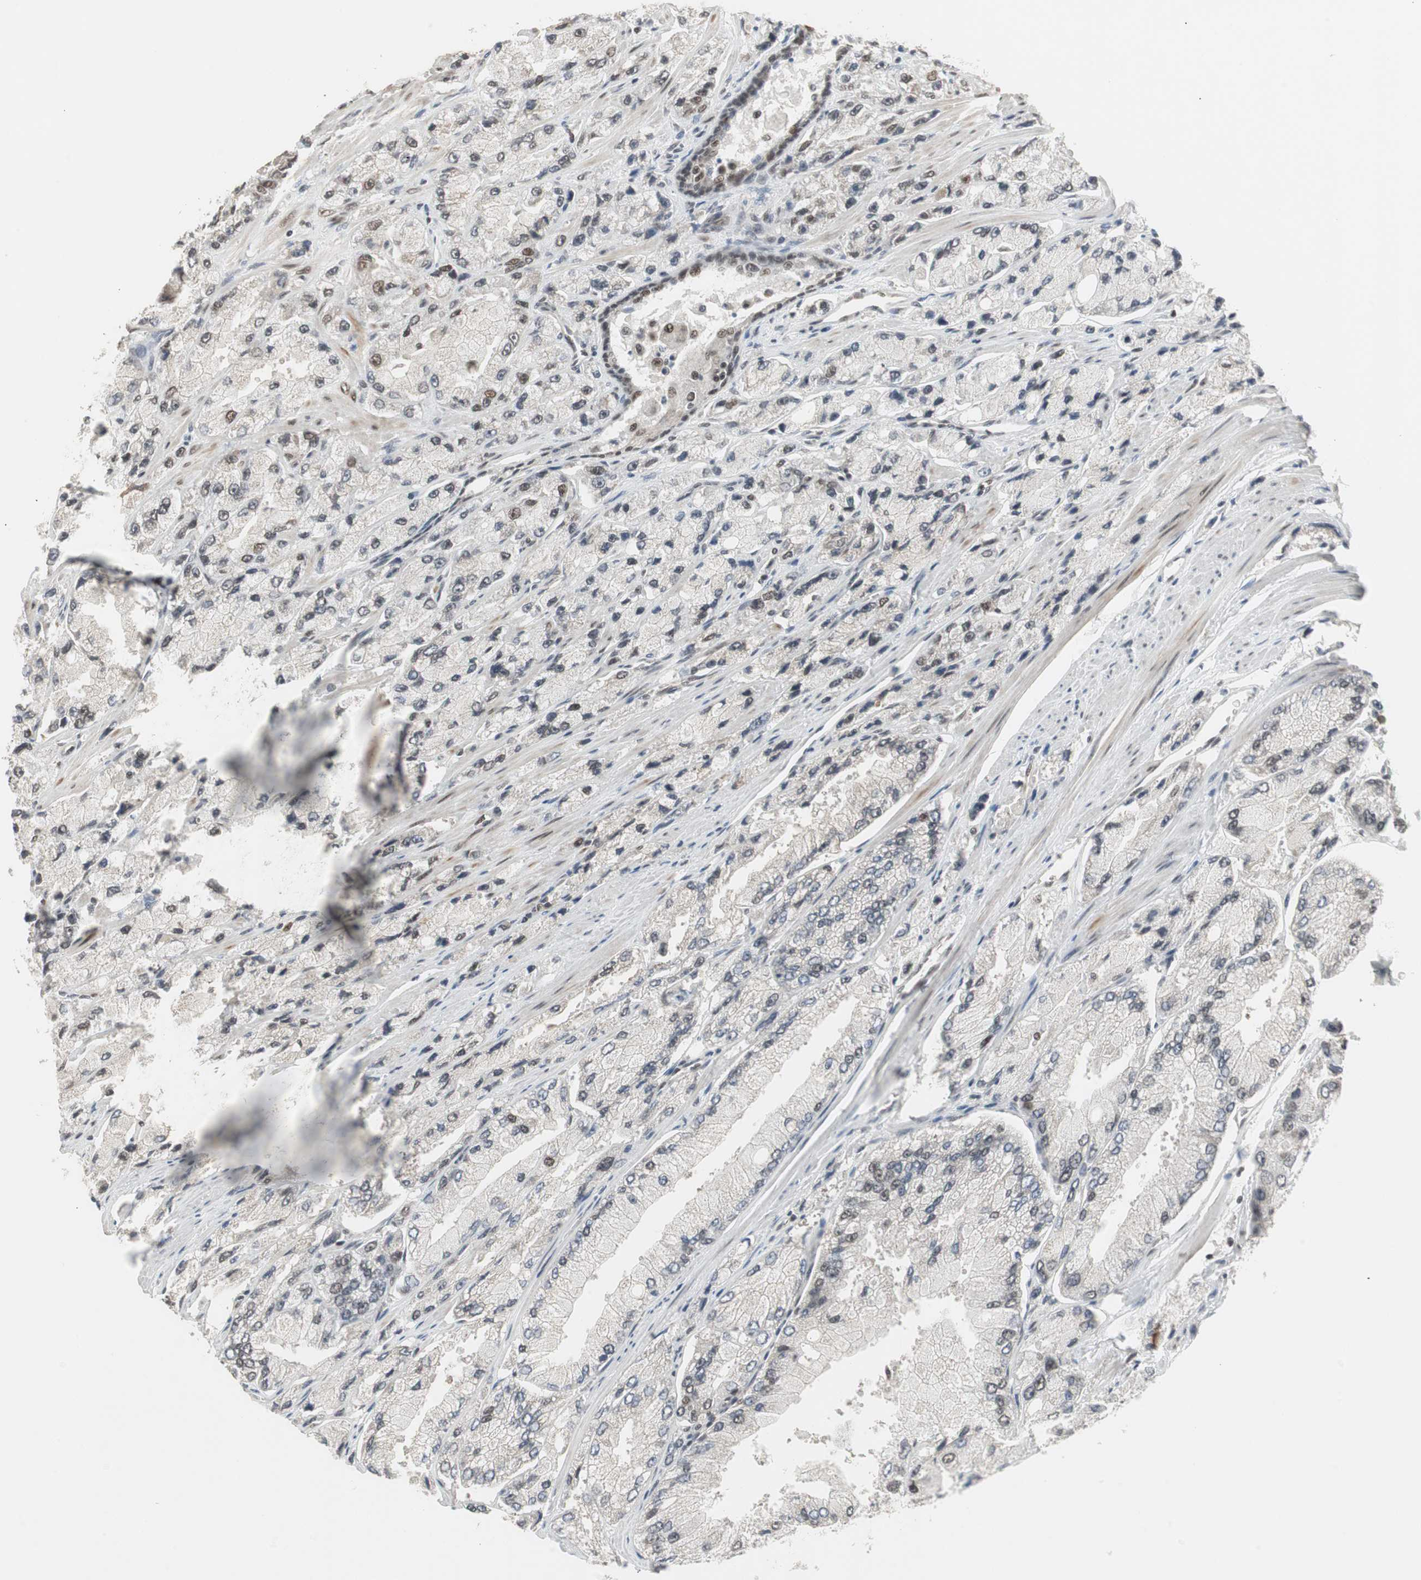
{"staining": {"intensity": "weak", "quantity": "<25%", "location": "nuclear"}, "tissue": "prostate cancer", "cell_type": "Tumor cells", "image_type": "cancer", "snomed": [{"axis": "morphology", "description": "Adenocarcinoma, High grade"}, {"axis": "topography", "description": "Prostate"}], "caption": "High magnification brightfield microscopy of prostate high-grade adenocarcinoma stained with DAB (3,3'-diaminobenzidine) (brown) and counterstained with hematoxylin (blue): tumor cells show no significant positivity. Brightfield microscopy of IHC stained with DAB (3,3'-diaminobenzidine) (brown) and hematoxylin (blue), captured at high magnification.", "gene": "RTF1", "patient": {"sex": "male", "age": 58}}